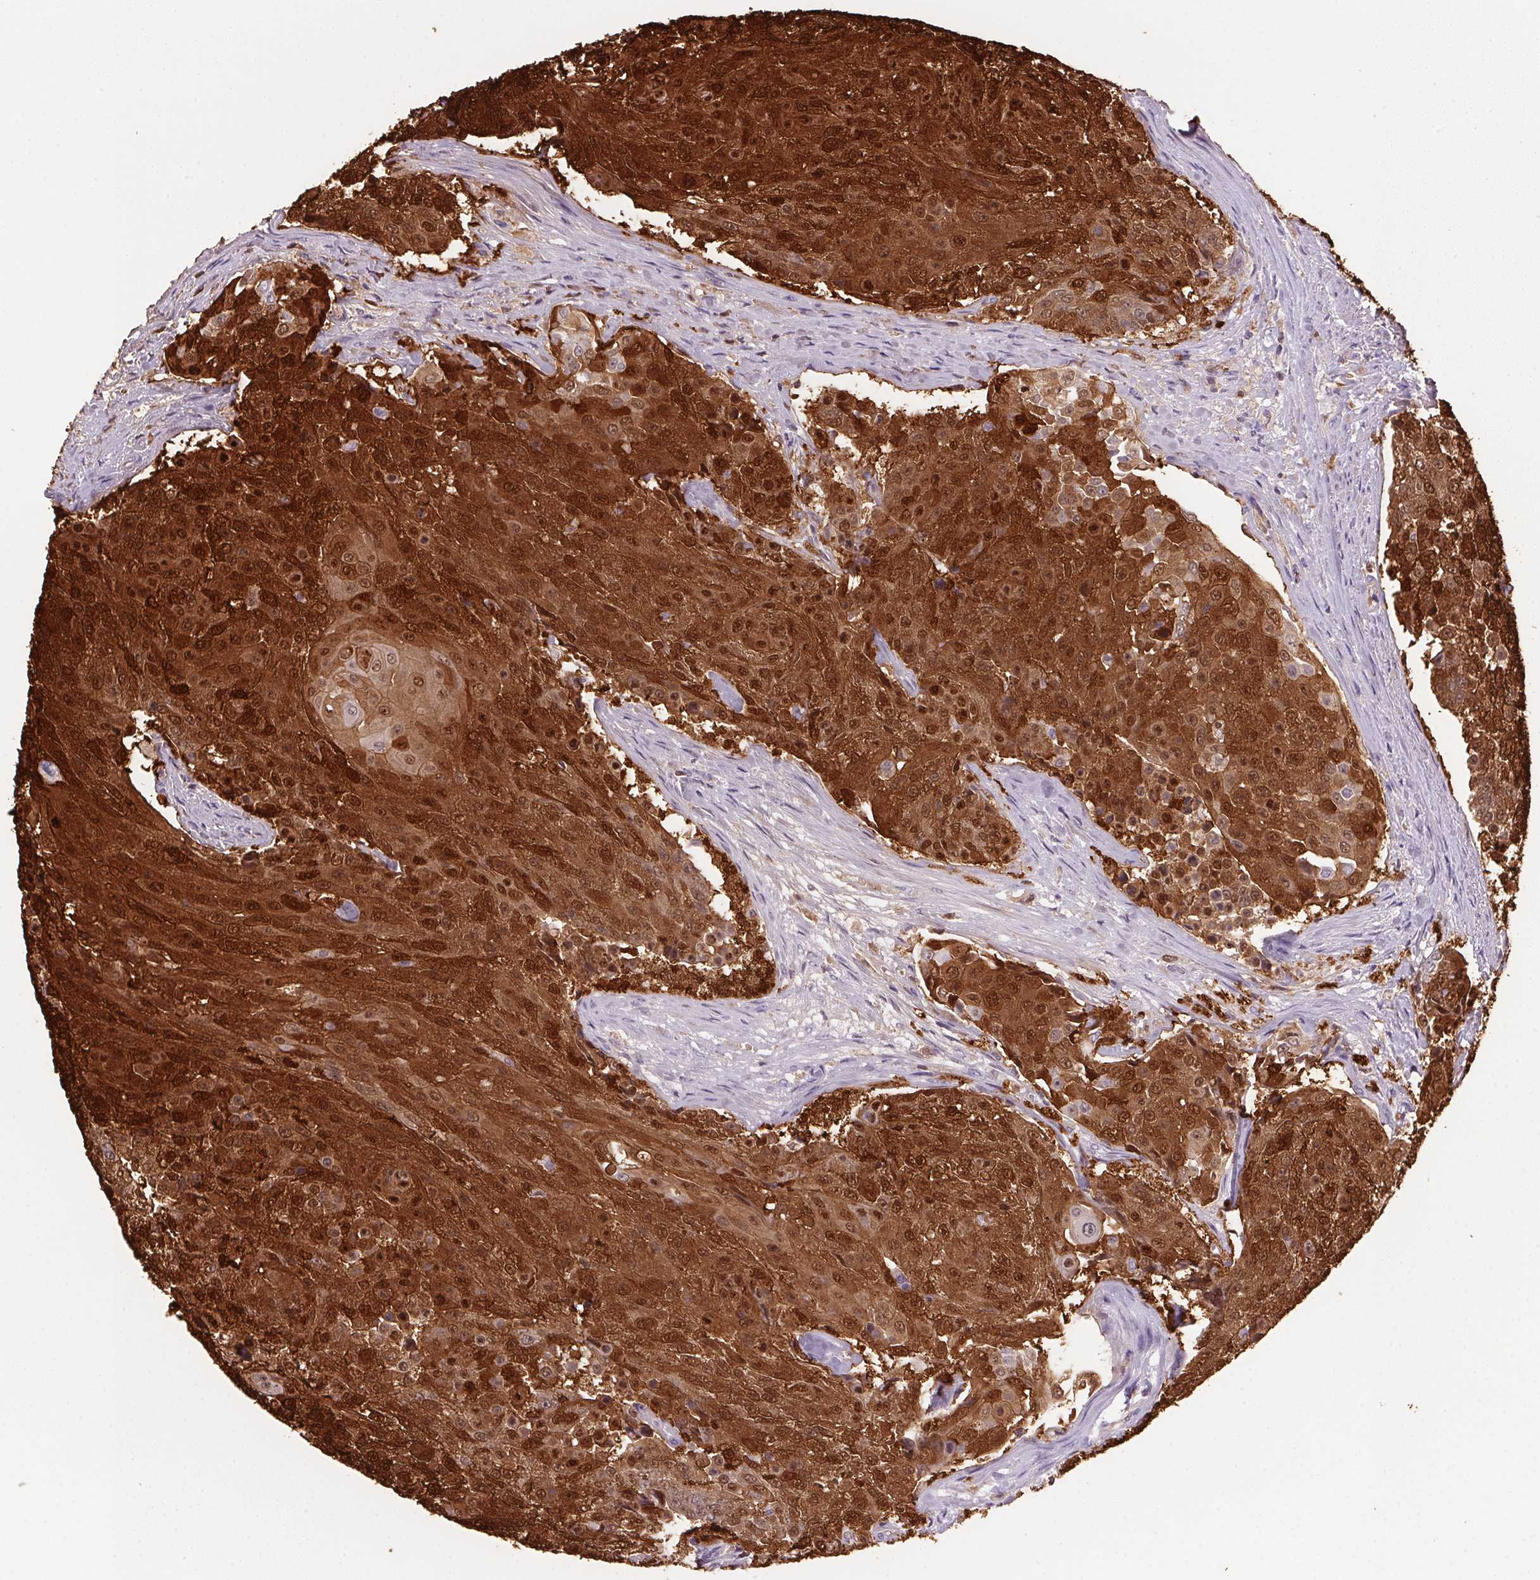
{"staining": {"intensity": "strong", "quantity": ">75%", "location": "cytoplasmic/membranous,nuclear"}, "tissue": "urothelial cancer", "cell_type": "Tumor cells", "image_type": "cancer", "snomed": [{"axis": "morphology", "description": "Urothelial carcinoma, High grade"}, {"axis": "topography", "description": "Urinary bladder"}], "caption": "Tumor cells reveal high levels of strong cytoplasmic/membranous and nuclear positivity in approximately >75% of cells in urothelial cancer.", "gene": "S100A2", "patient": {"sex": "female", "age": 63}}